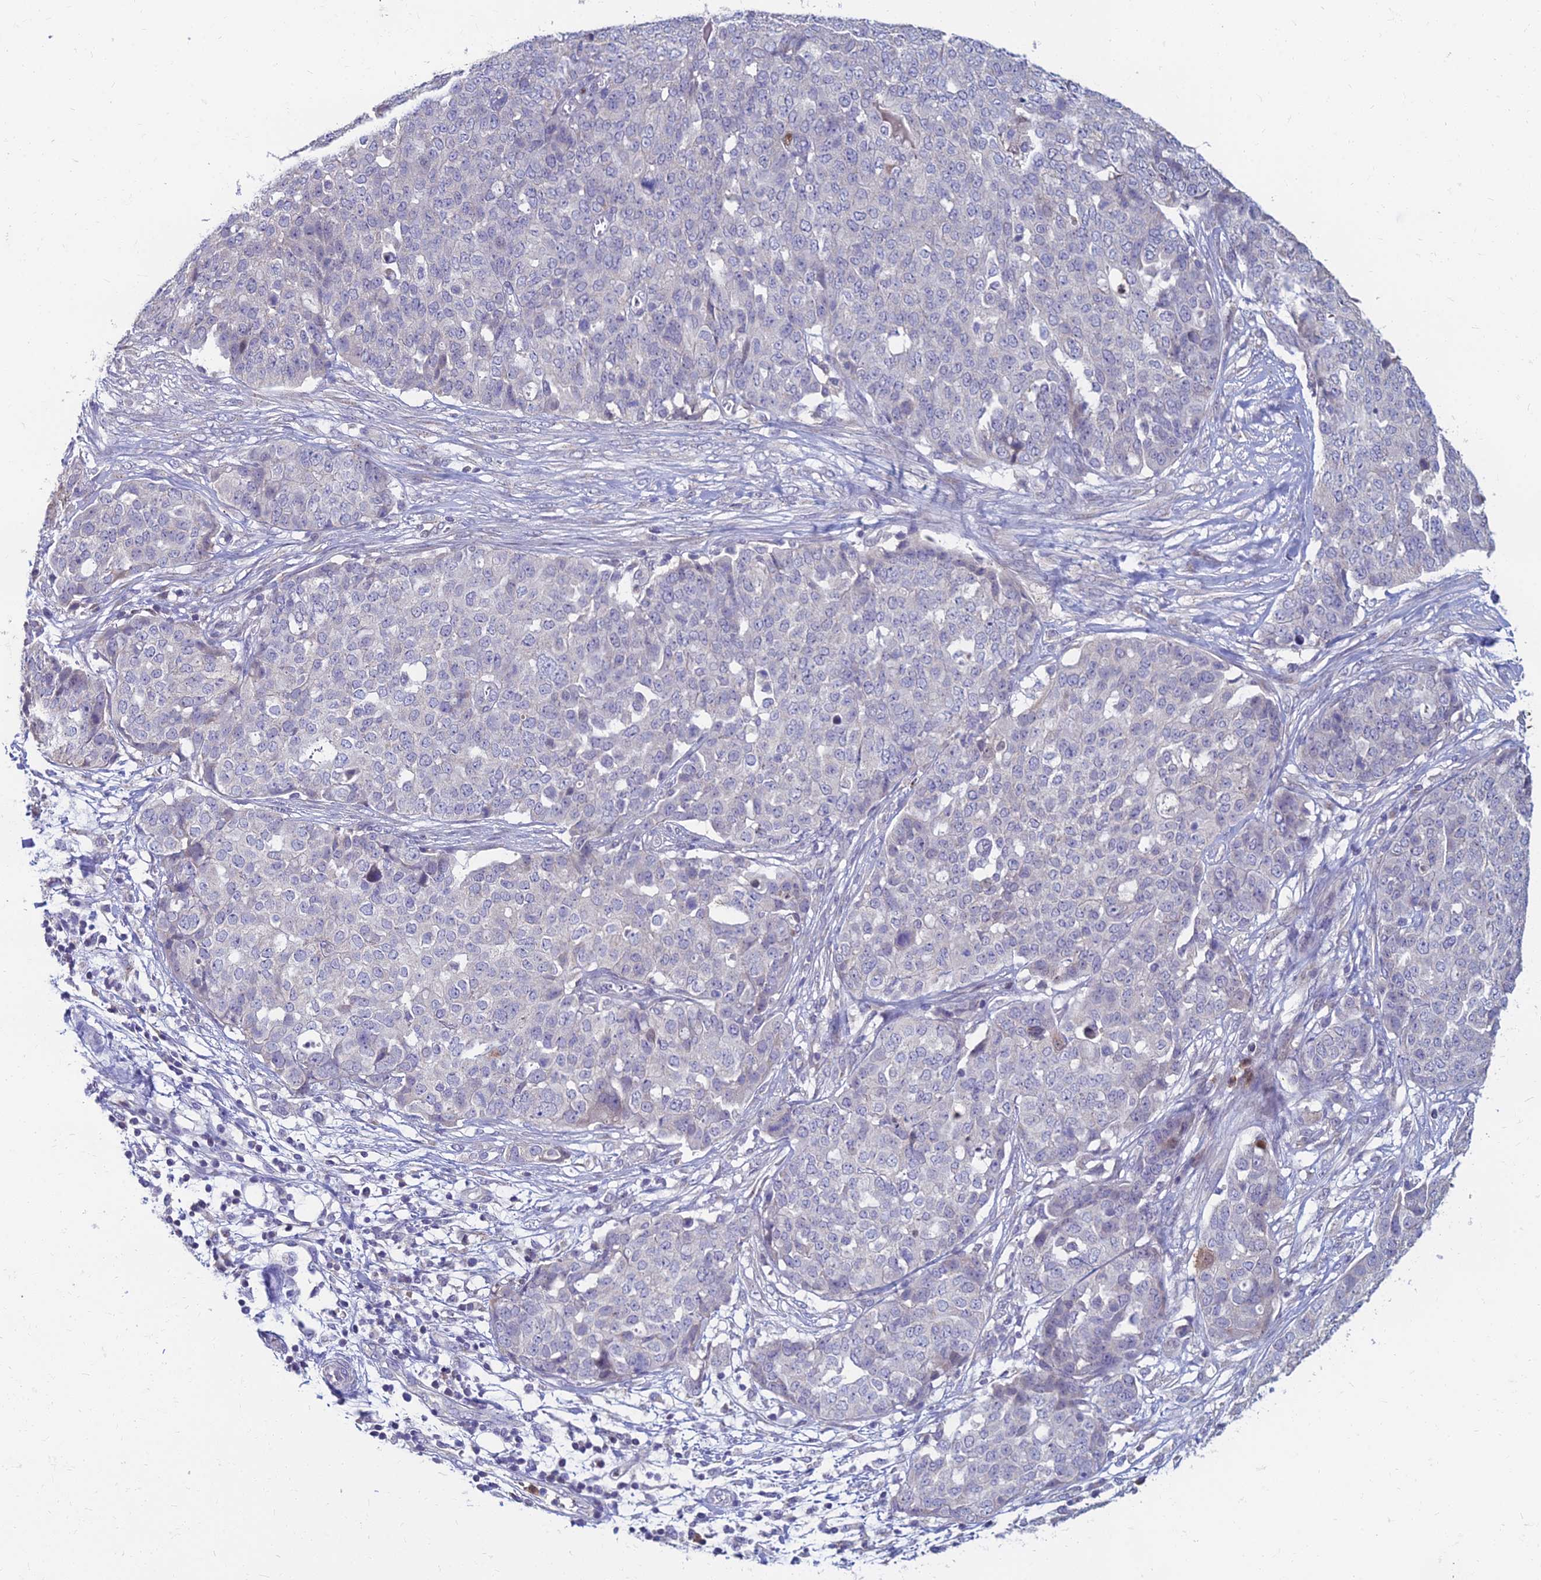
{"staining": {"intensity": "negative", "quantity": "none", "location": "none"}, "tissue": "ovarian cancer", "cell_type": "Tumor cells", "image_type": "cancer", "snomed": [{"axis": "morphology", "description": "Cystadenocarcinoma, serous, NOS"}, {"axis": "topography", "description": "Soft tissue"}, {"axis": "topography", "description": "Ovary"}], "caption": "Ovarian serous cystadenocarcinoma stained for a protein using immunohistochemistry displays no positivity tumor cells.", "gene": "GOLGA6D", "patient": {"sex": "female", "age": 57}}